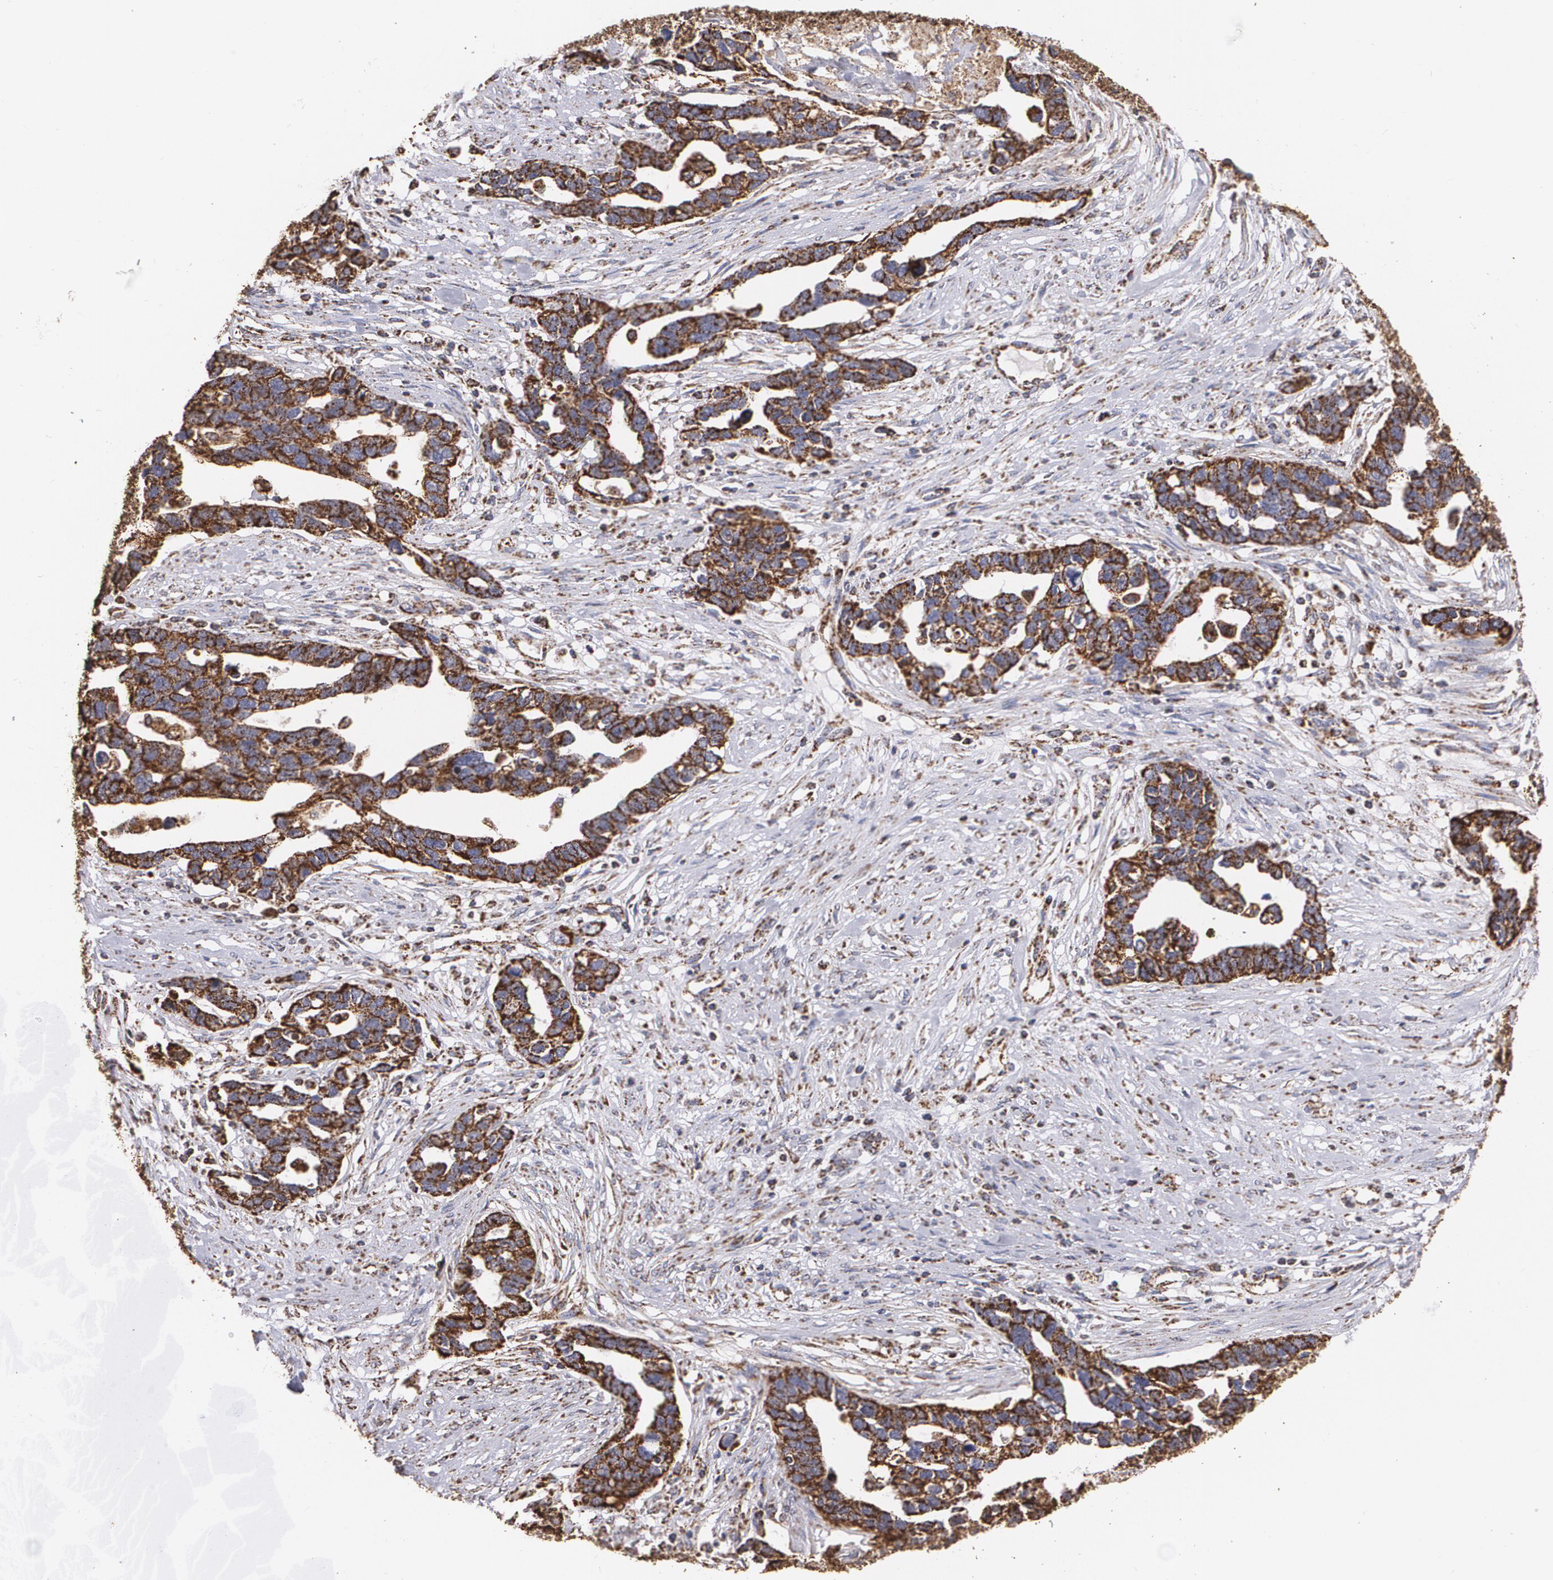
{"staining": {"intensity": "strong", "quantity": ">75%", "location": "cytoplasmic/membranous"}, "tissue": "ovarian cancer", "cell_type": "Tumor cells", "image_type": "cancer", "snomed": [{"axis": "morphology", "description": "Cystadenocarcinoma, serous, NOS"}, {"axis": "topography", "description": "Ovary"}], "caption": "Protein expression analysis of human ovarian cancer reveals strong cytoplasmic/membranous expression in approximately >75% of tumor cells. (DAB (3,3'-diaminobenzidine) IHC, brown staining for protein, blue staining for nuclei).", "gene": "HSPD1", "patient": {"sex": "female", "age": 54}}